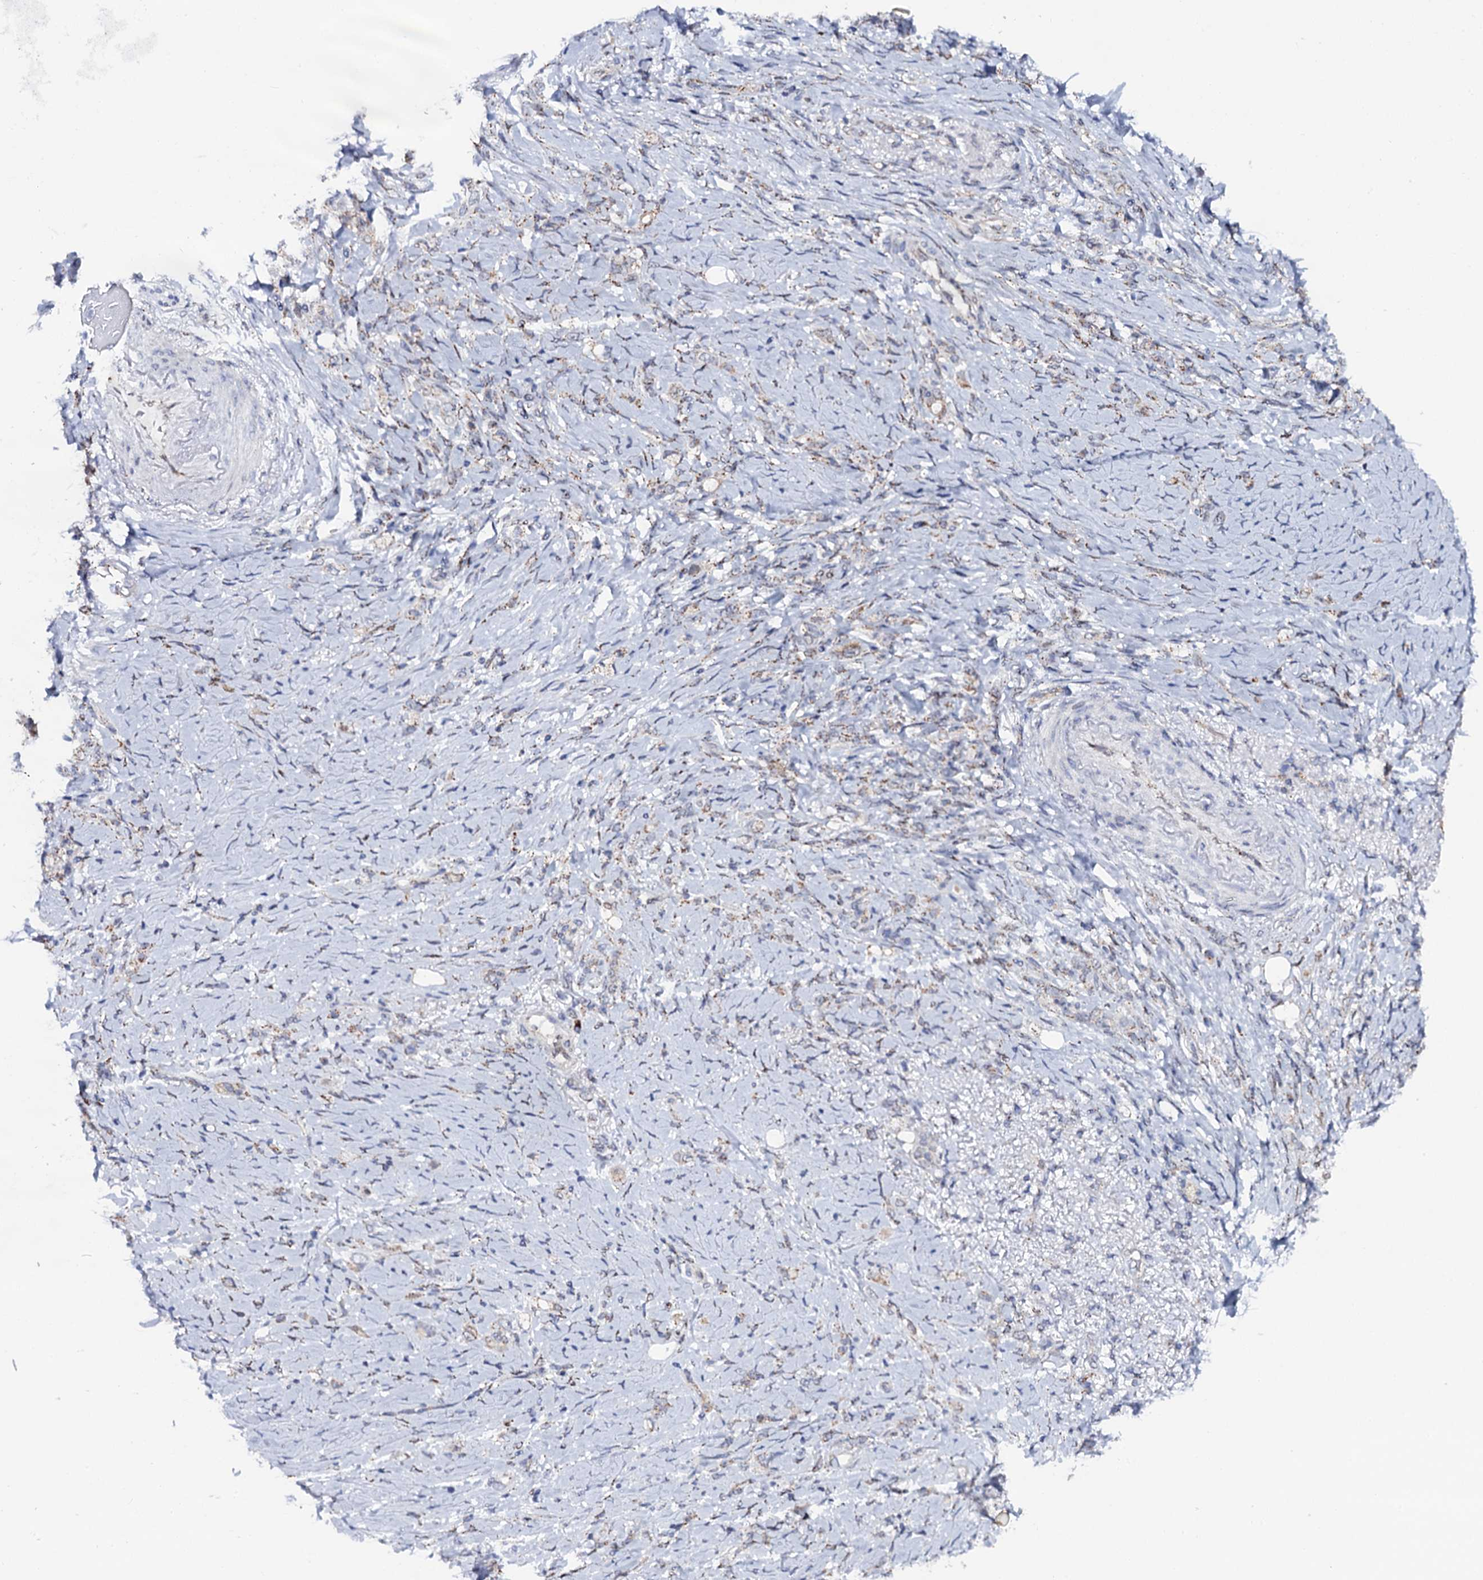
{"staining": {"intensity": "weak", "quantity": "25%-75%", "location": "cytoplasmic/membranous"}, "tissue": "stomach cancer", "cell_type": "Tumor cells", "image_type": "cancer", "snomed": [{"axis": "morphology", "description": "Adenocarcinoma, NOS"}, {"axis": "topography", "description": "Stomach"}], "caption": "There is low levels of weak cytoplasmic/membranous staining in tumor cells of stomach cancer, as demonstrated by immunohistochemical staining (brown color).", "gene": "THAP2", "patient": {"sex": "female", "age": 79}}